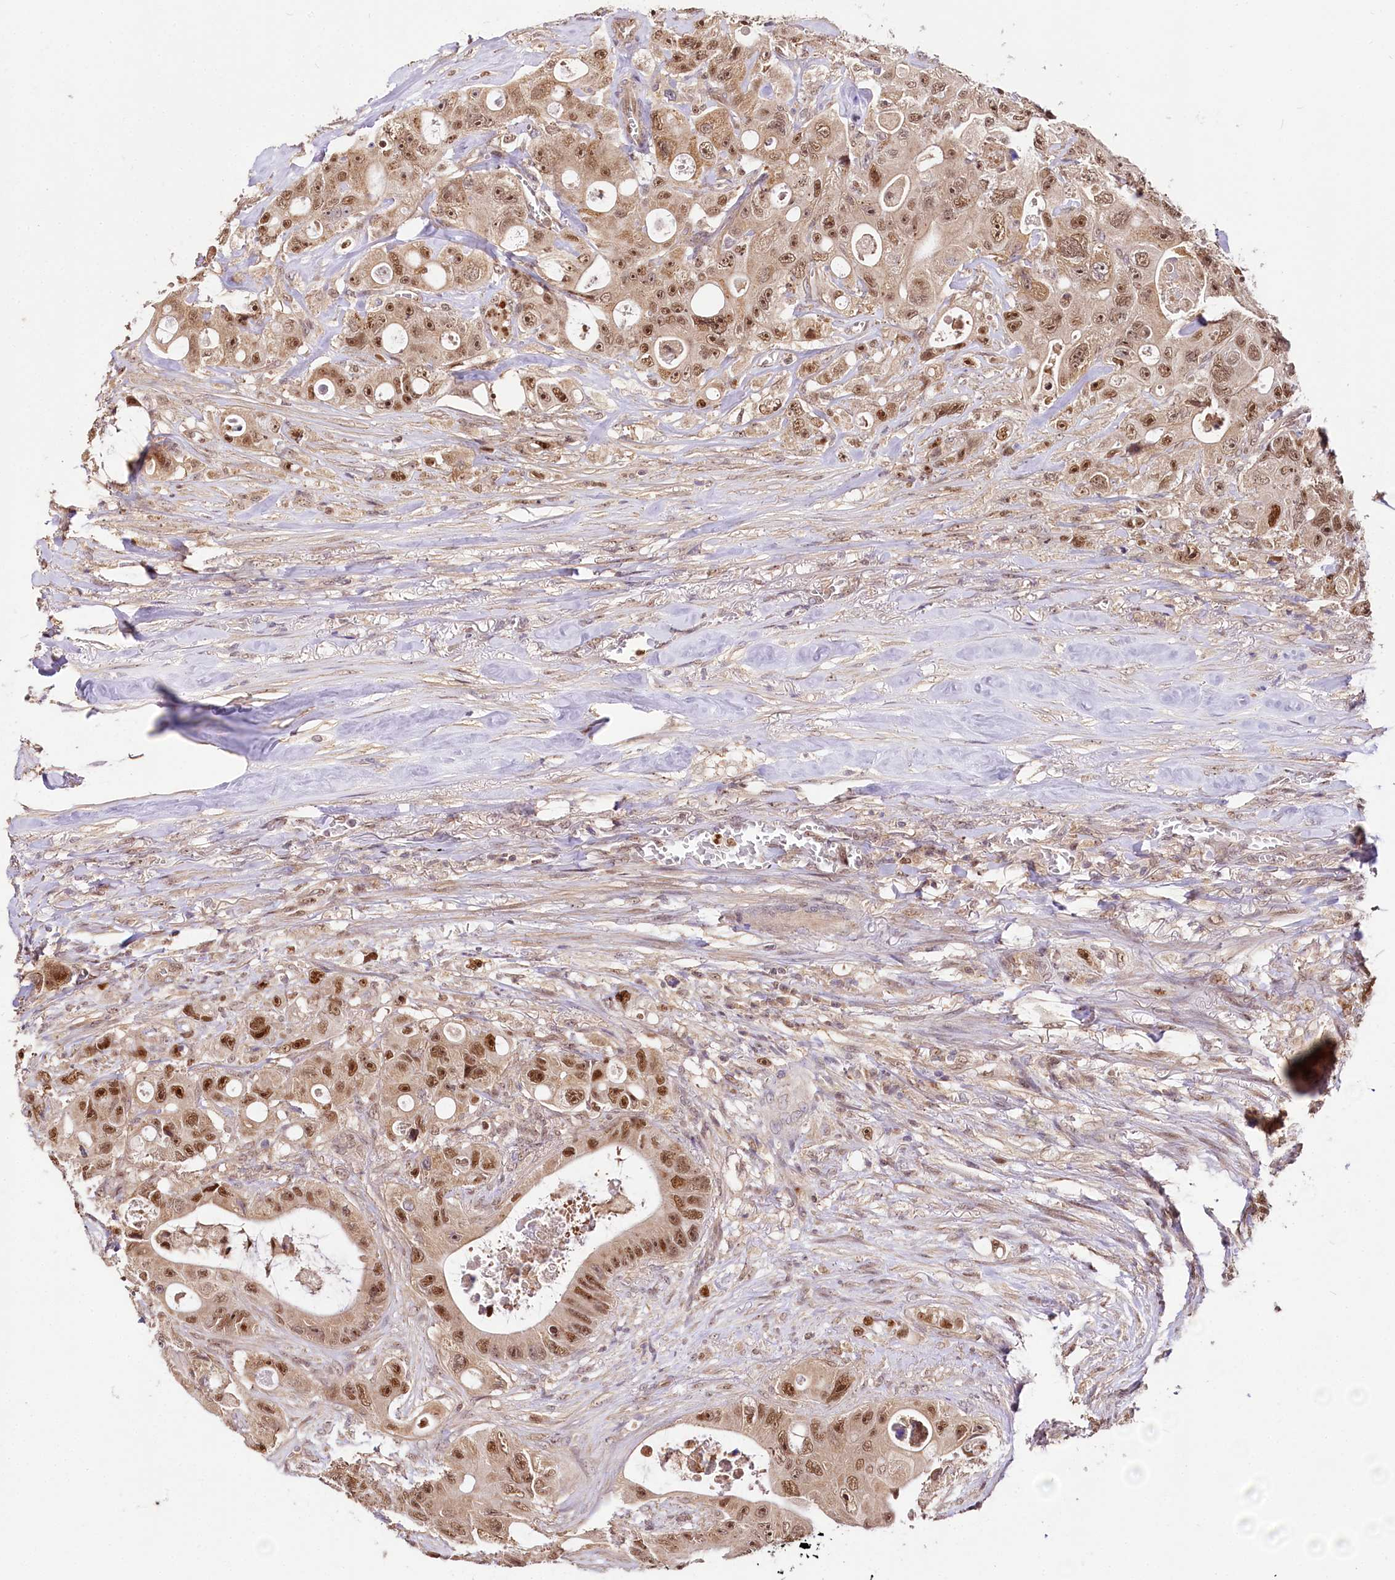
{"staining": {"intensity": "moderate", "quantity": ">75%", "location": "nuclear"}, "tissue": "colorectal cancer", "cell_type": "Tumor cells", "image_type": "cancer", "snomed": [{"axis": "morphology", "description": "Adenocarcinoma, NOS"}, {"axis": "topography", "description": "Colon"}], "caption": "Colorectal adenocarcinoma stained for a protein (brown) demonstrates moderate nuclear positive expression in about >75% of tumor cells.", "gene": "GNL3L", "patient": {"sex": "female", "age": 46}}